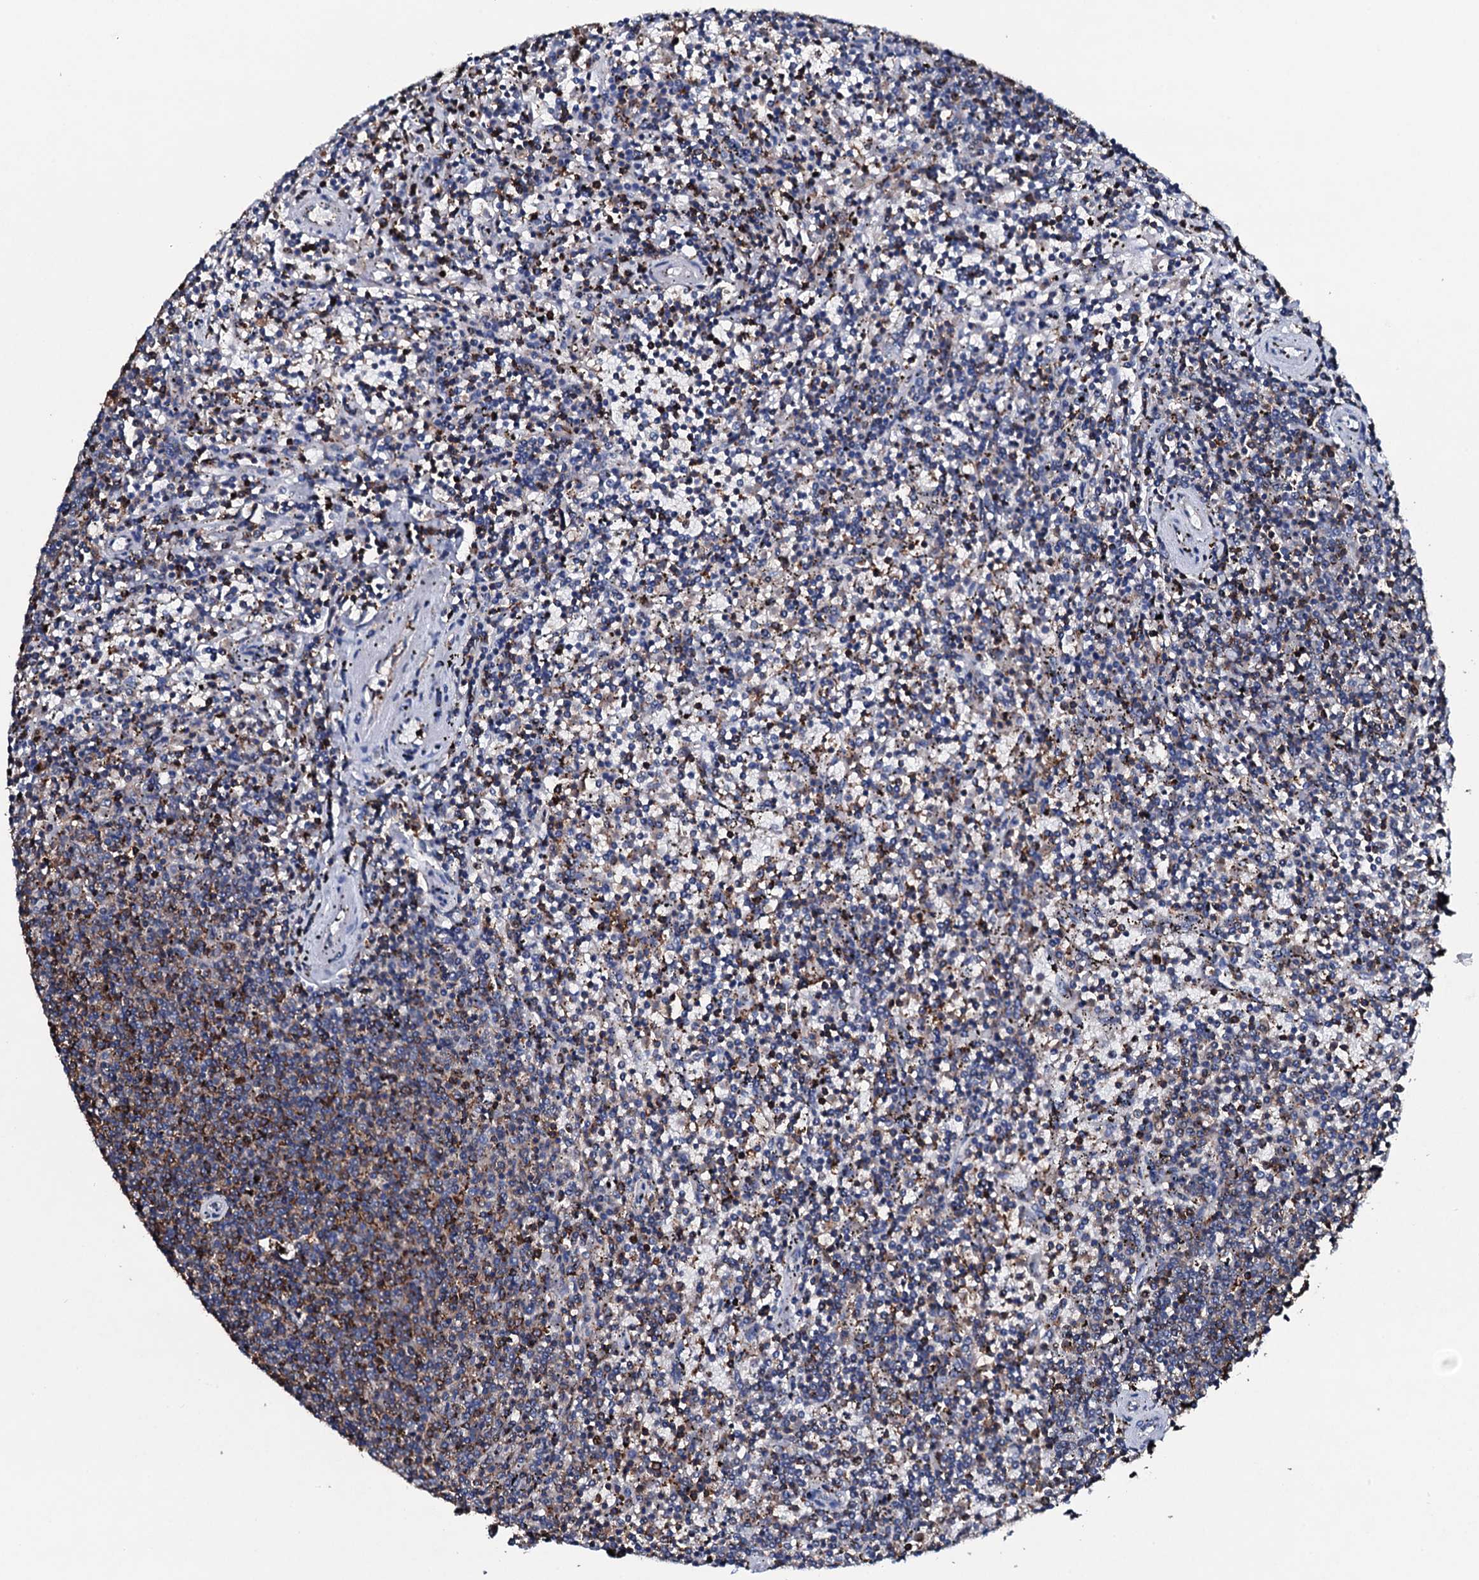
{"staining": {"intensity": "negative", "quantity": "none", "location": "none"}, "tissue": "lymphoma", "cell_type": "Tumor cells", "image_type": "cancer", "snomed": [{"axis": "morphology", "description": "Malignant lymphoma, non-Hodgkin's type, Low grade"}, {"axis": "topography", "description": "Spleen"}], "caption": "Immunohistochemical staining of lymphoma shows no significant positivity in tumor cells. (DAB (3,3'-diaminobenzidine) IHC with hematoxylin counter stain).", "gene": "MS4A4E", "patient": {"sex": "female", "age": 50}}